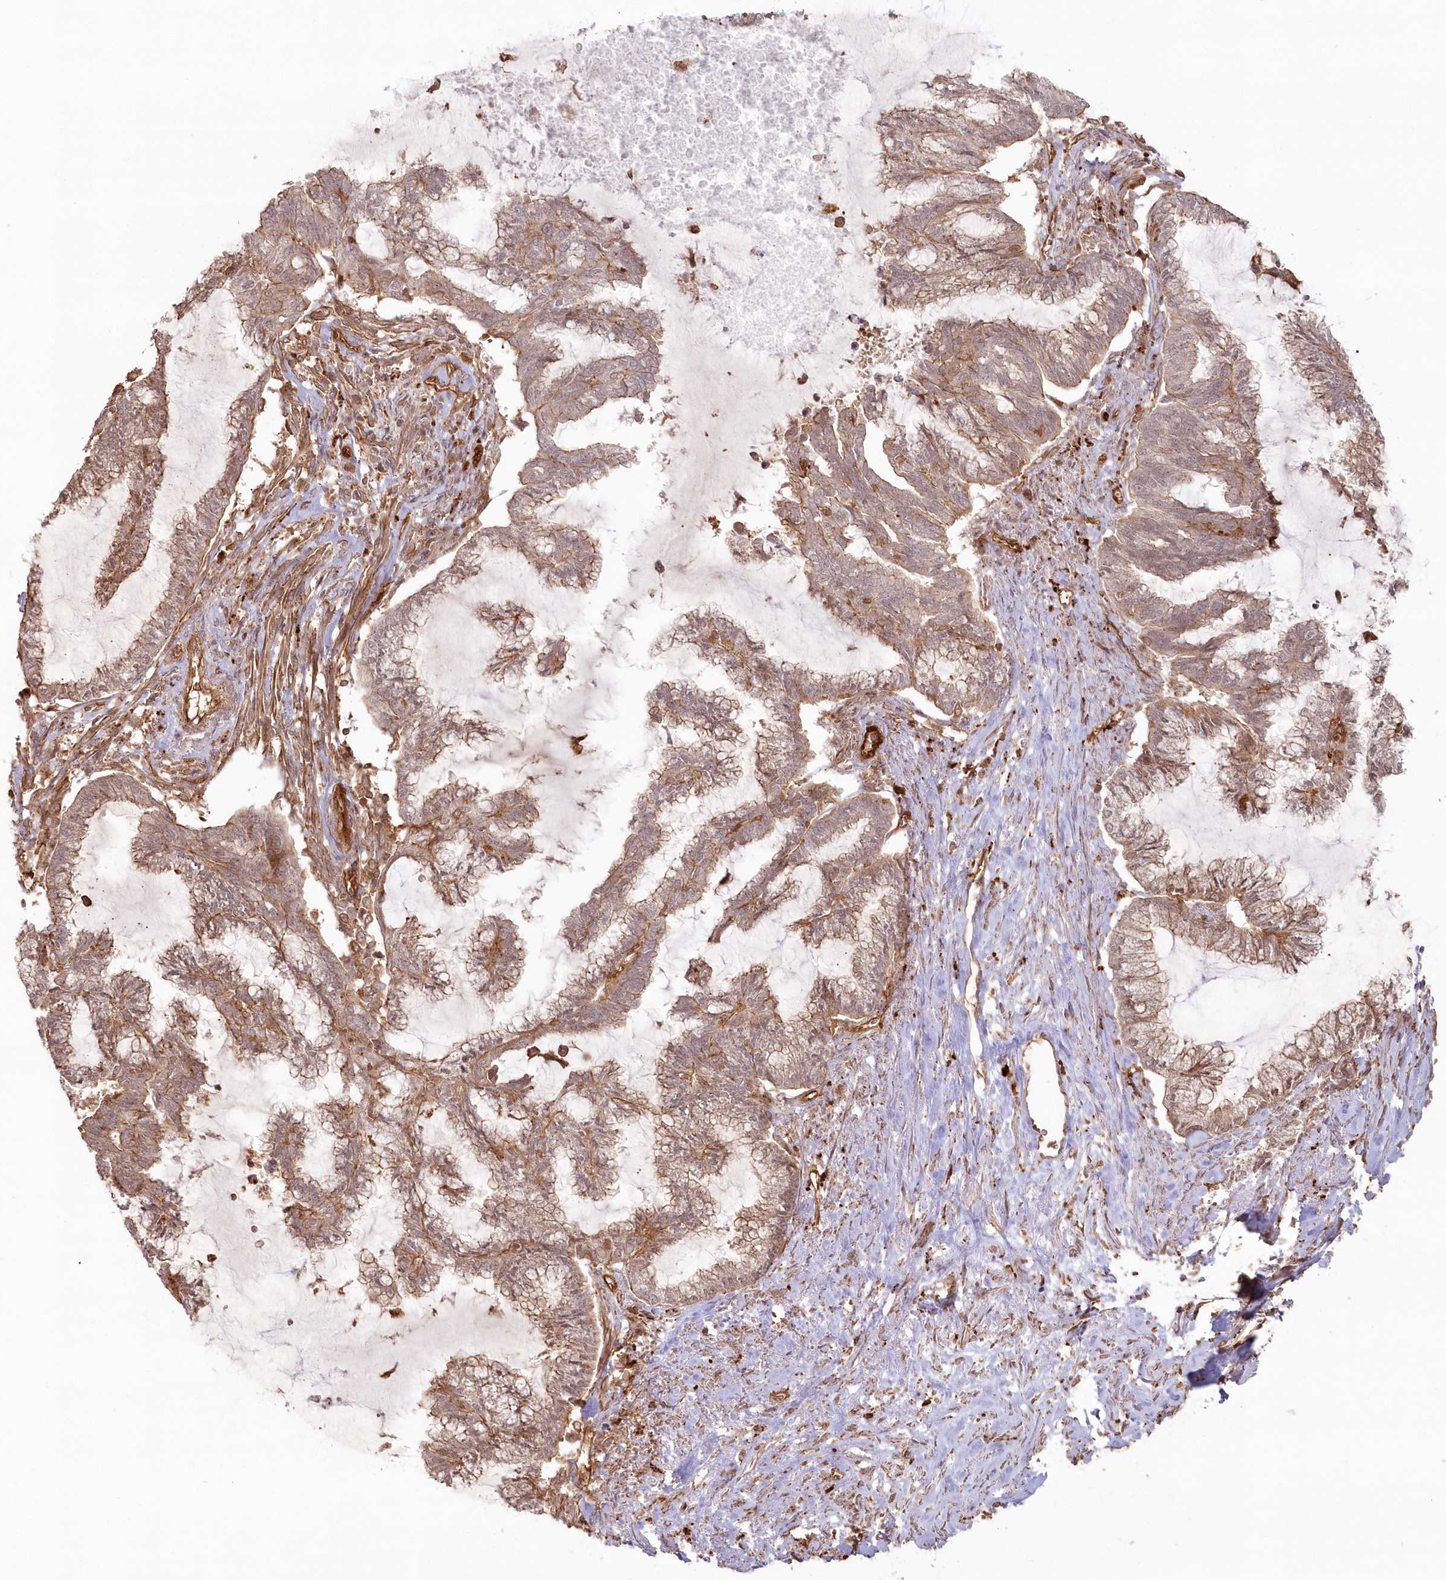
{"staining": {"intensity": "weak", "quantity": ">75%", "location": "cytoplasmic/membranous"}, "tissue": "endometrial cancer", "cell_type": "Tumor cells", "image_type": "cancer", "snomed": [{"axis": "morphology", "description": "Adenocarcinoma, NOS"}, {"axis": "topography", "description": "Endometrium"}], "caption": "Human endometrial cancer (adenocarcinoma) stained with a brown dye exhibits weak cytoplasmic/membranous positive staining in approximately >75% of tumor cells.", "gene": "RGCC", "patient": {"sex": "female", "age": 86}}